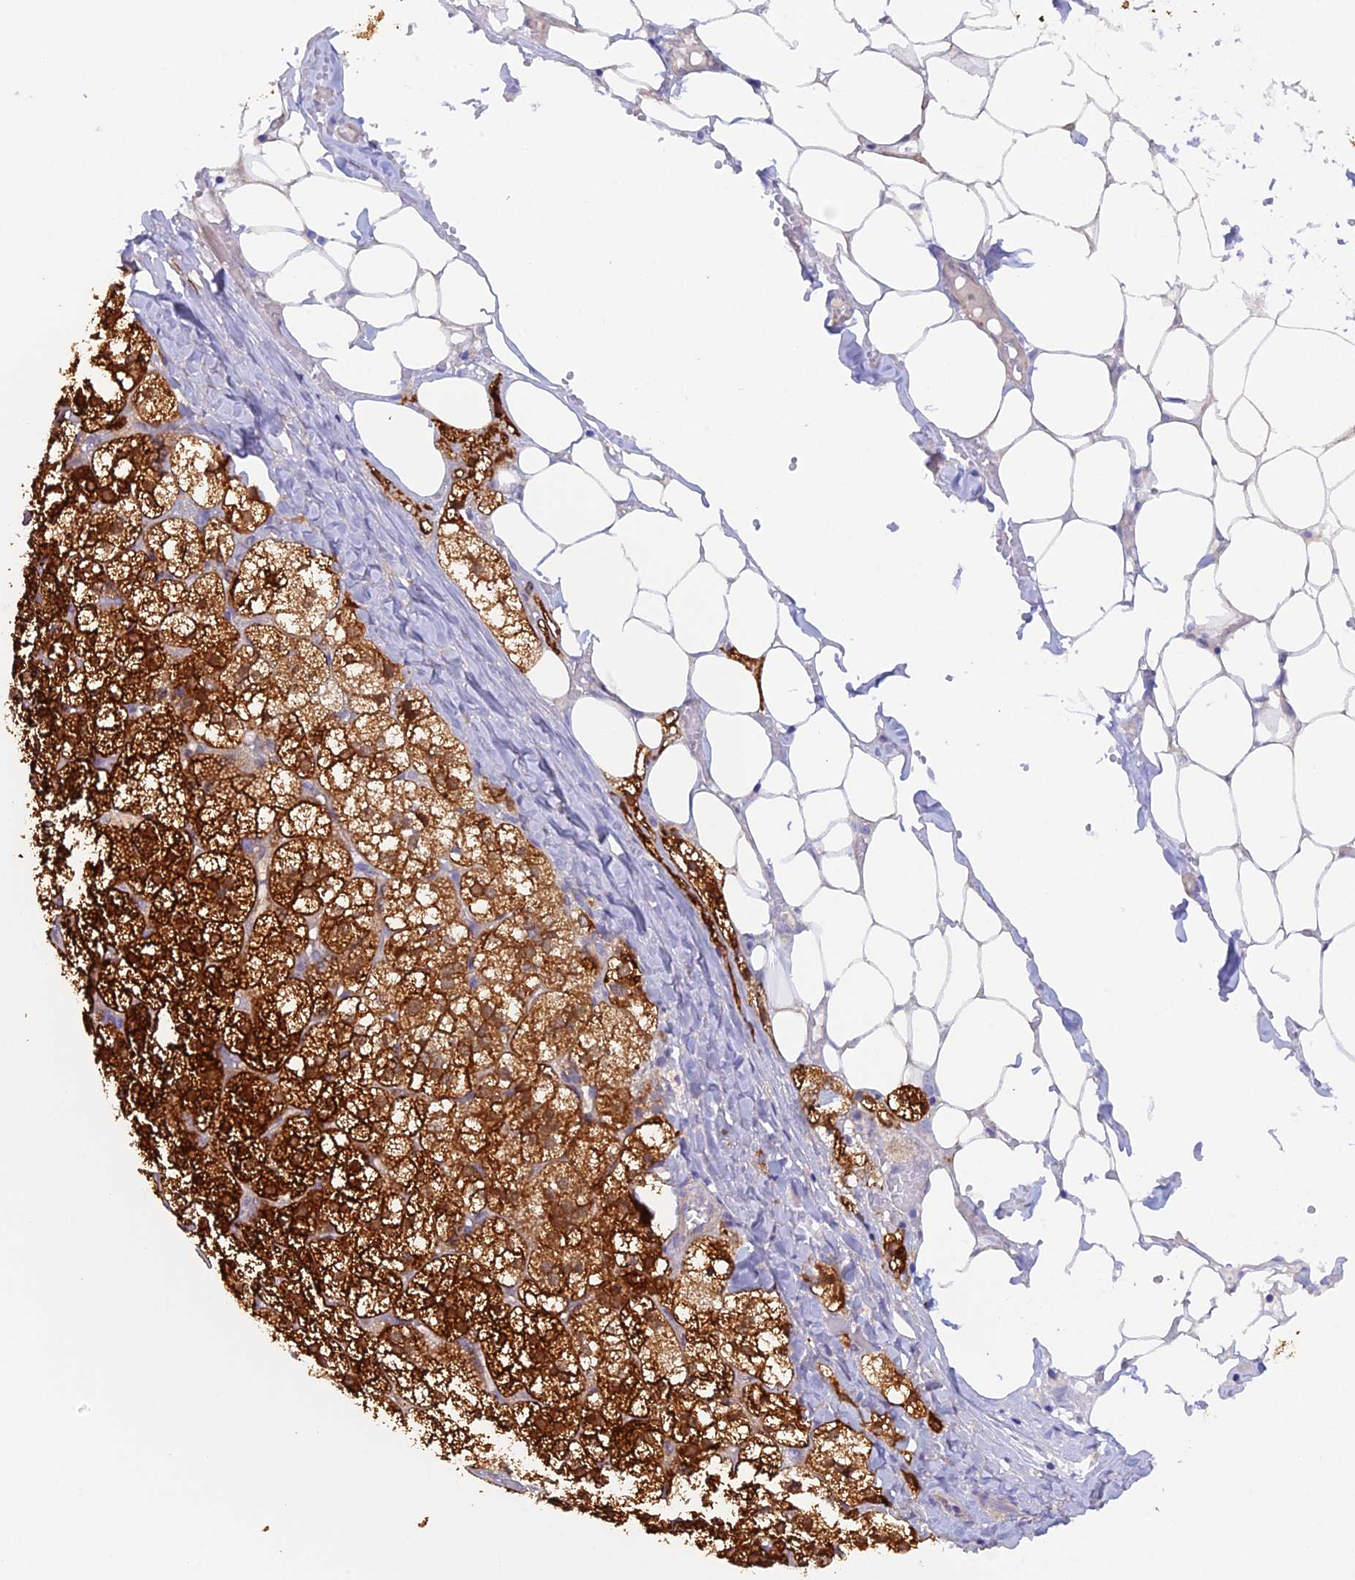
{"staining": {"intensity": "strong", "quantity": ">75%", "location": "cytoplasmic/membranous"}, "tissue": "adrenal gland", "cell_type": "Glandular cells", "image_type": "normal", "snomed": [{"axis": "morphology", "description": "Normal tissue, NOS"}, {"axis": "topography", "description": "Adrenal gland"}], "caption": "The photomicrograph demonstrates immunohistochemical staining of unremarkable adrenal gland. There is strong cytoplasmic/membranous expression is present in approximately >75% of glandular cells.", "gene": "FZR1", "patient": {"sex": "female", "age": 61}}